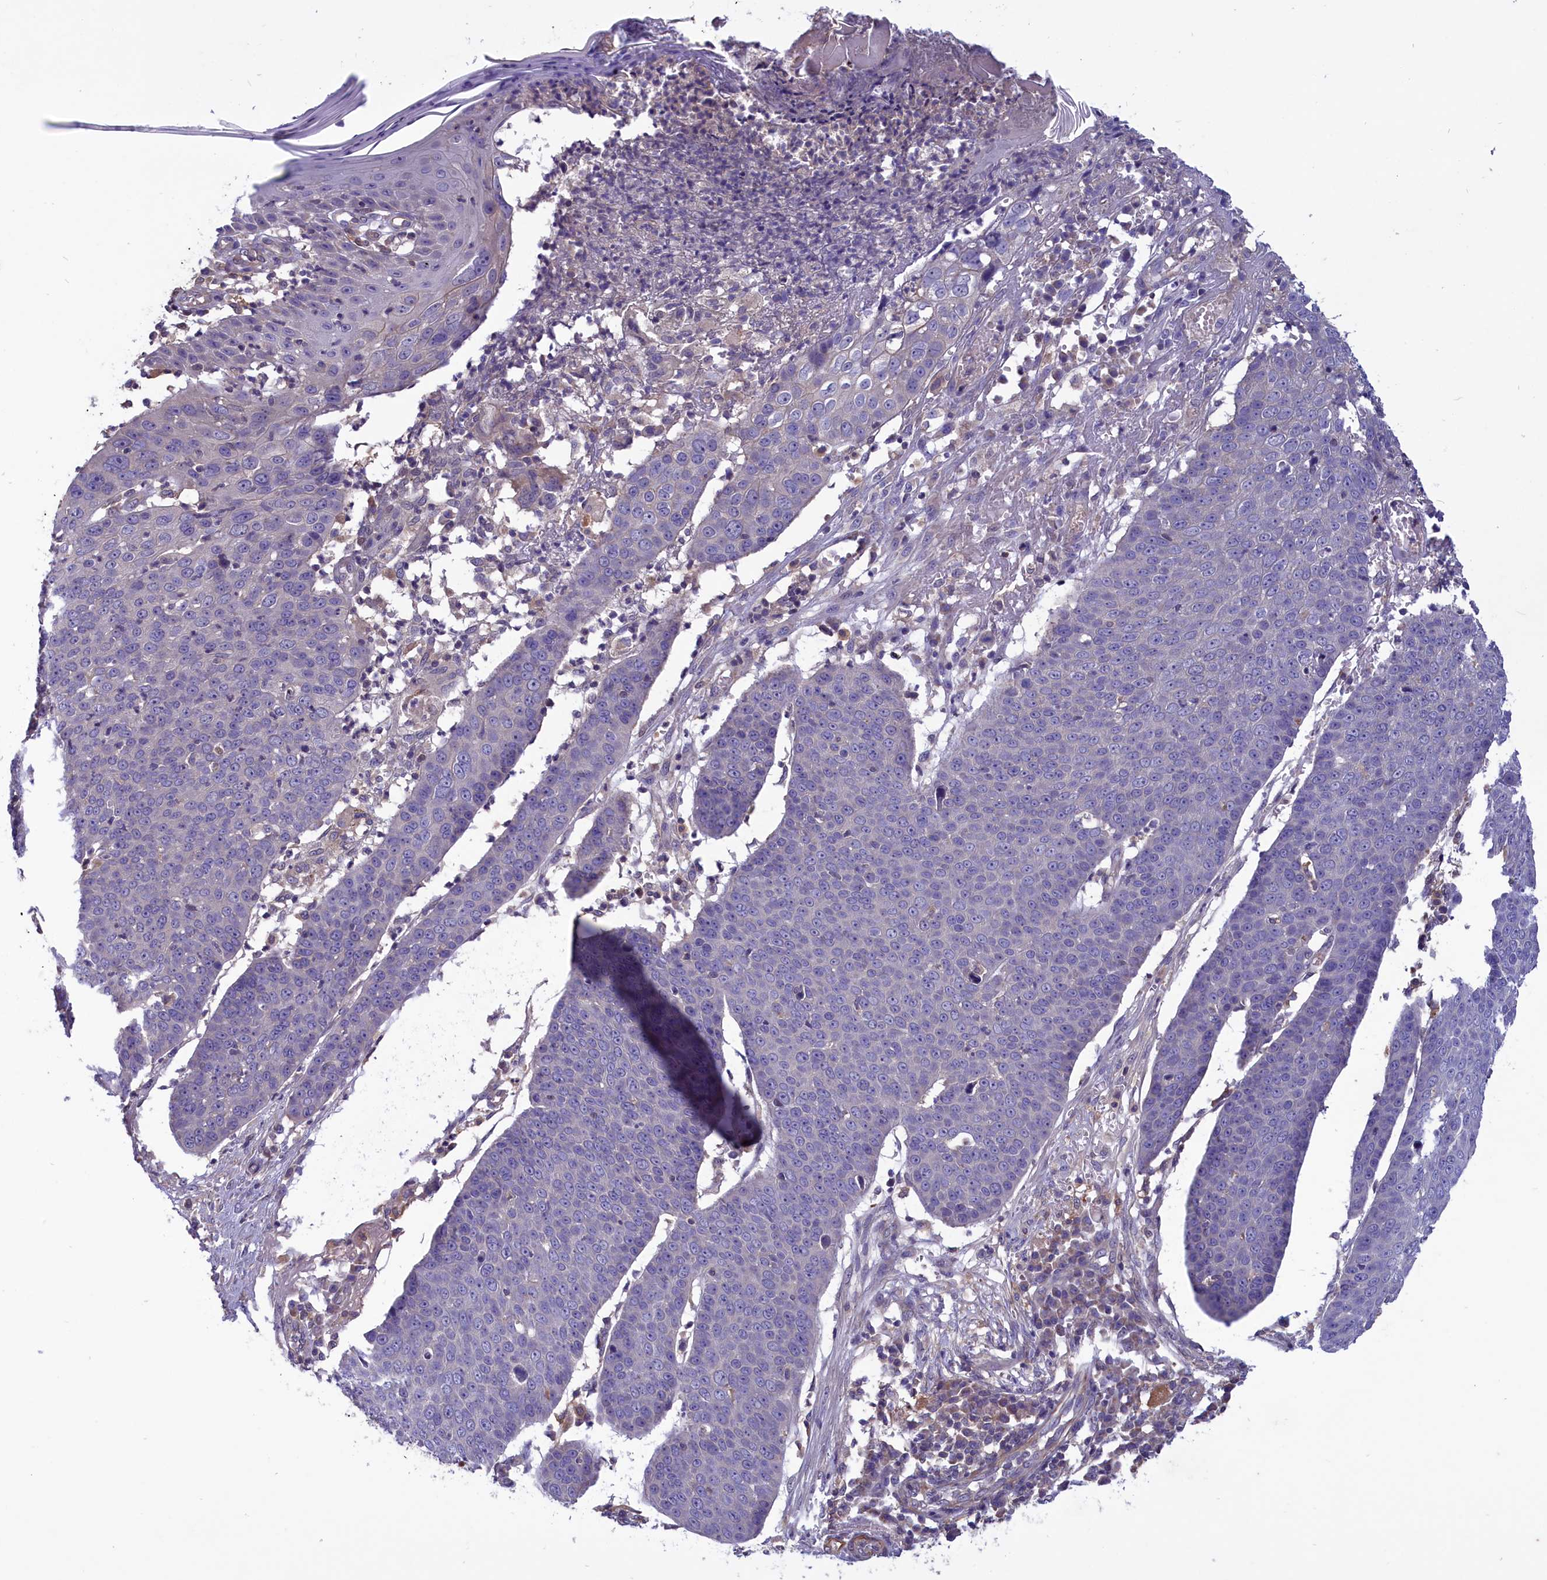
{"staining": {"intensity": "negative", "quantity": "none", "location": "none"}, "tissue": "skin cancer", "cell_type": "Tumor cells", "image_type": "cancer", "snomed": [{"axis": "morphology", "description": "Squamous cell carcinoma, NOS"}, {"axis": "topography", "description": "Skin"}], "caption": "Tumor cells show no significant positivity in skin squamous cell carcinoma.", "gene": "AMDHD2", "patient": {"sex": "male", "age": 71}}